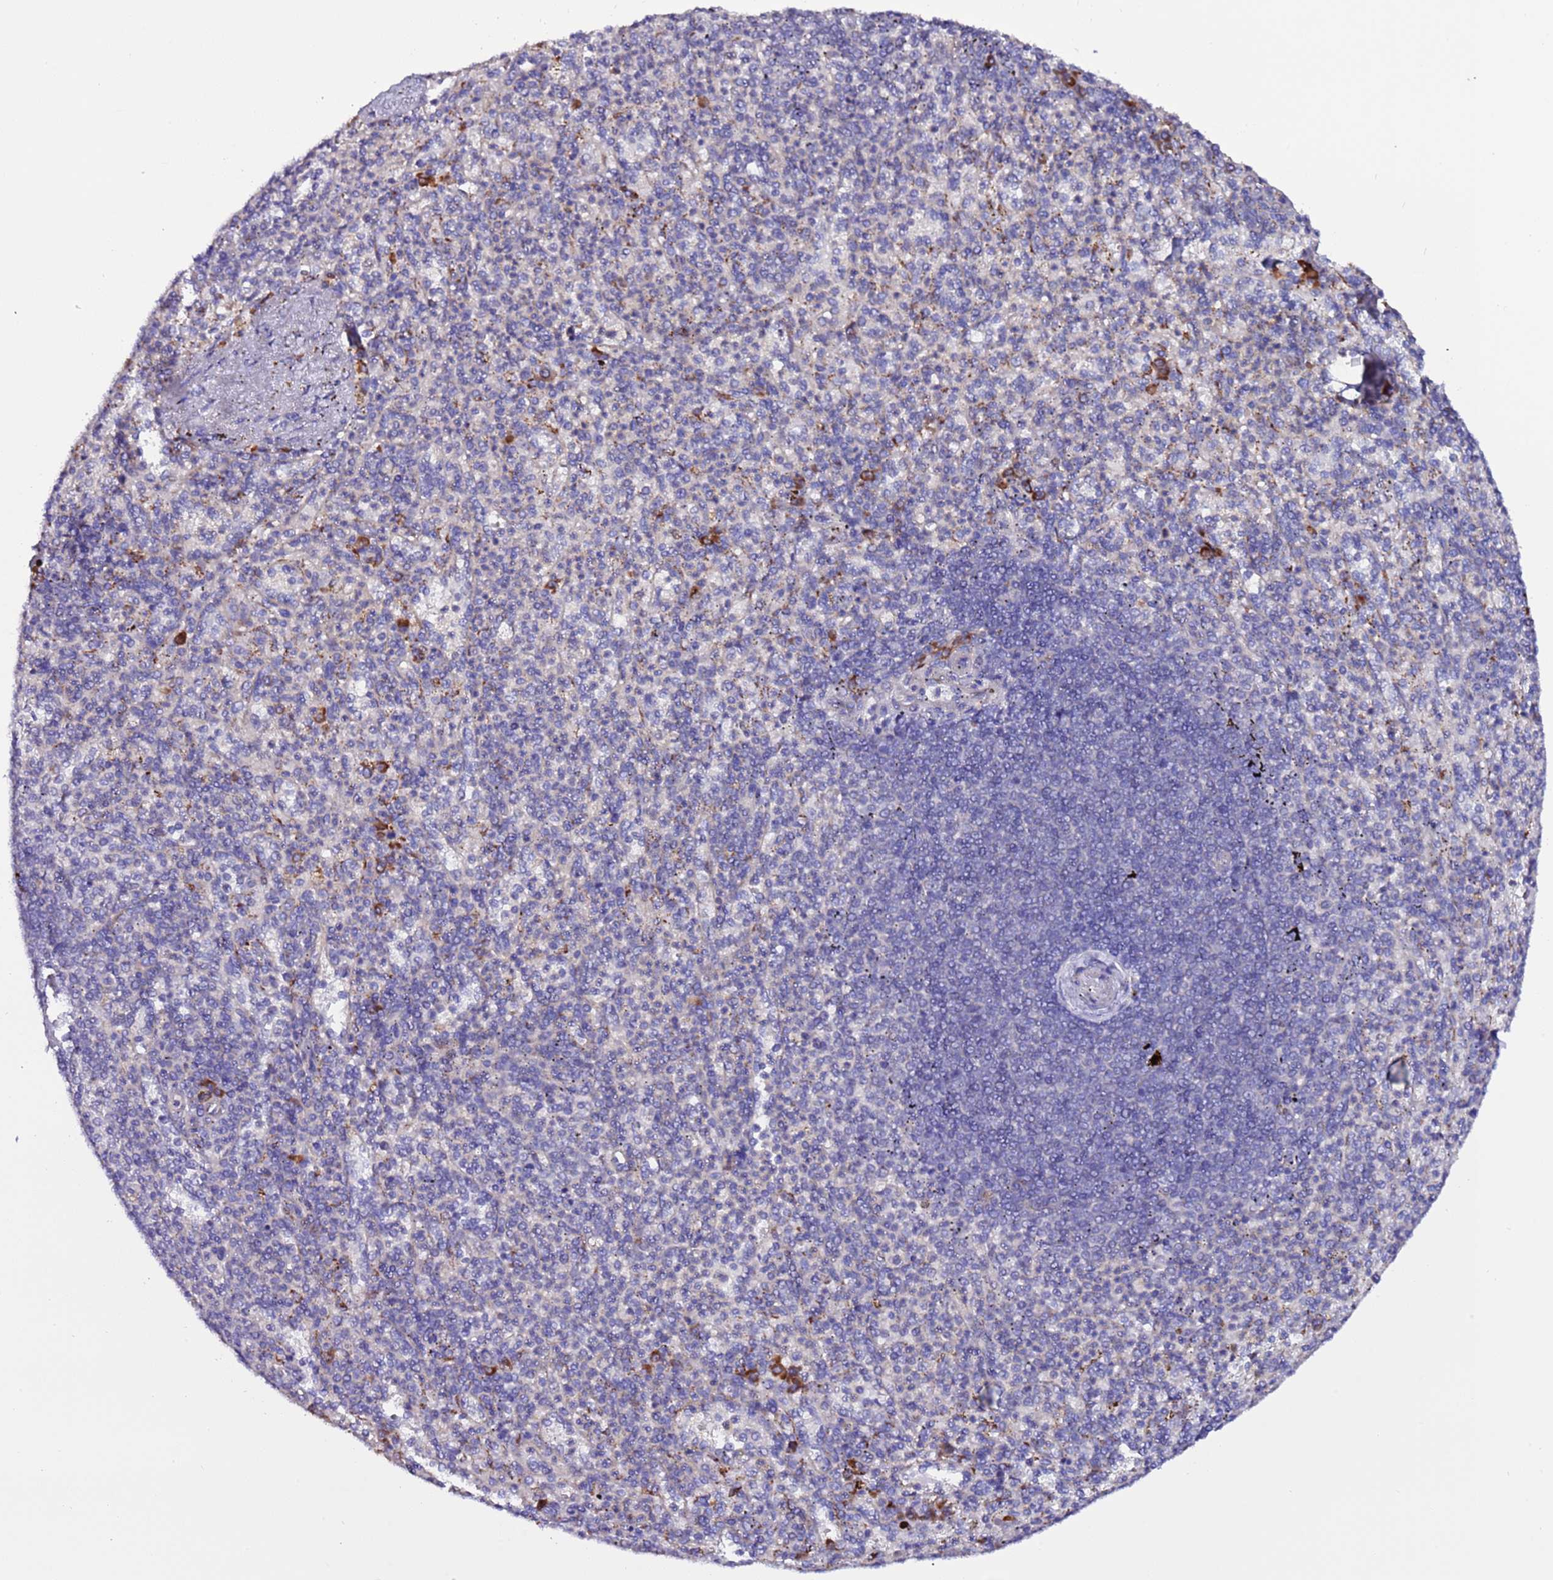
{"staining": {"intensity": "moderate", "quantity": "<25%", "location": "cytoplasmic/membranous"}, "tissue": "spleen", "cell_type": "Cells in red pulp", "image_type": "normal", "snomed": [{"axis": "morphology", "description": "Normal tissue, NOS"}, {"axis": "topography", "description": "Spleen"}], "caption": "Human spleen stained with a brown dye exhibits moderate cytoplasmic/membranous positive positivity in approximately <25% of cells in red pulp.", "gene": "SPCS1", "patient": {"sex": "female", "age": 74}}